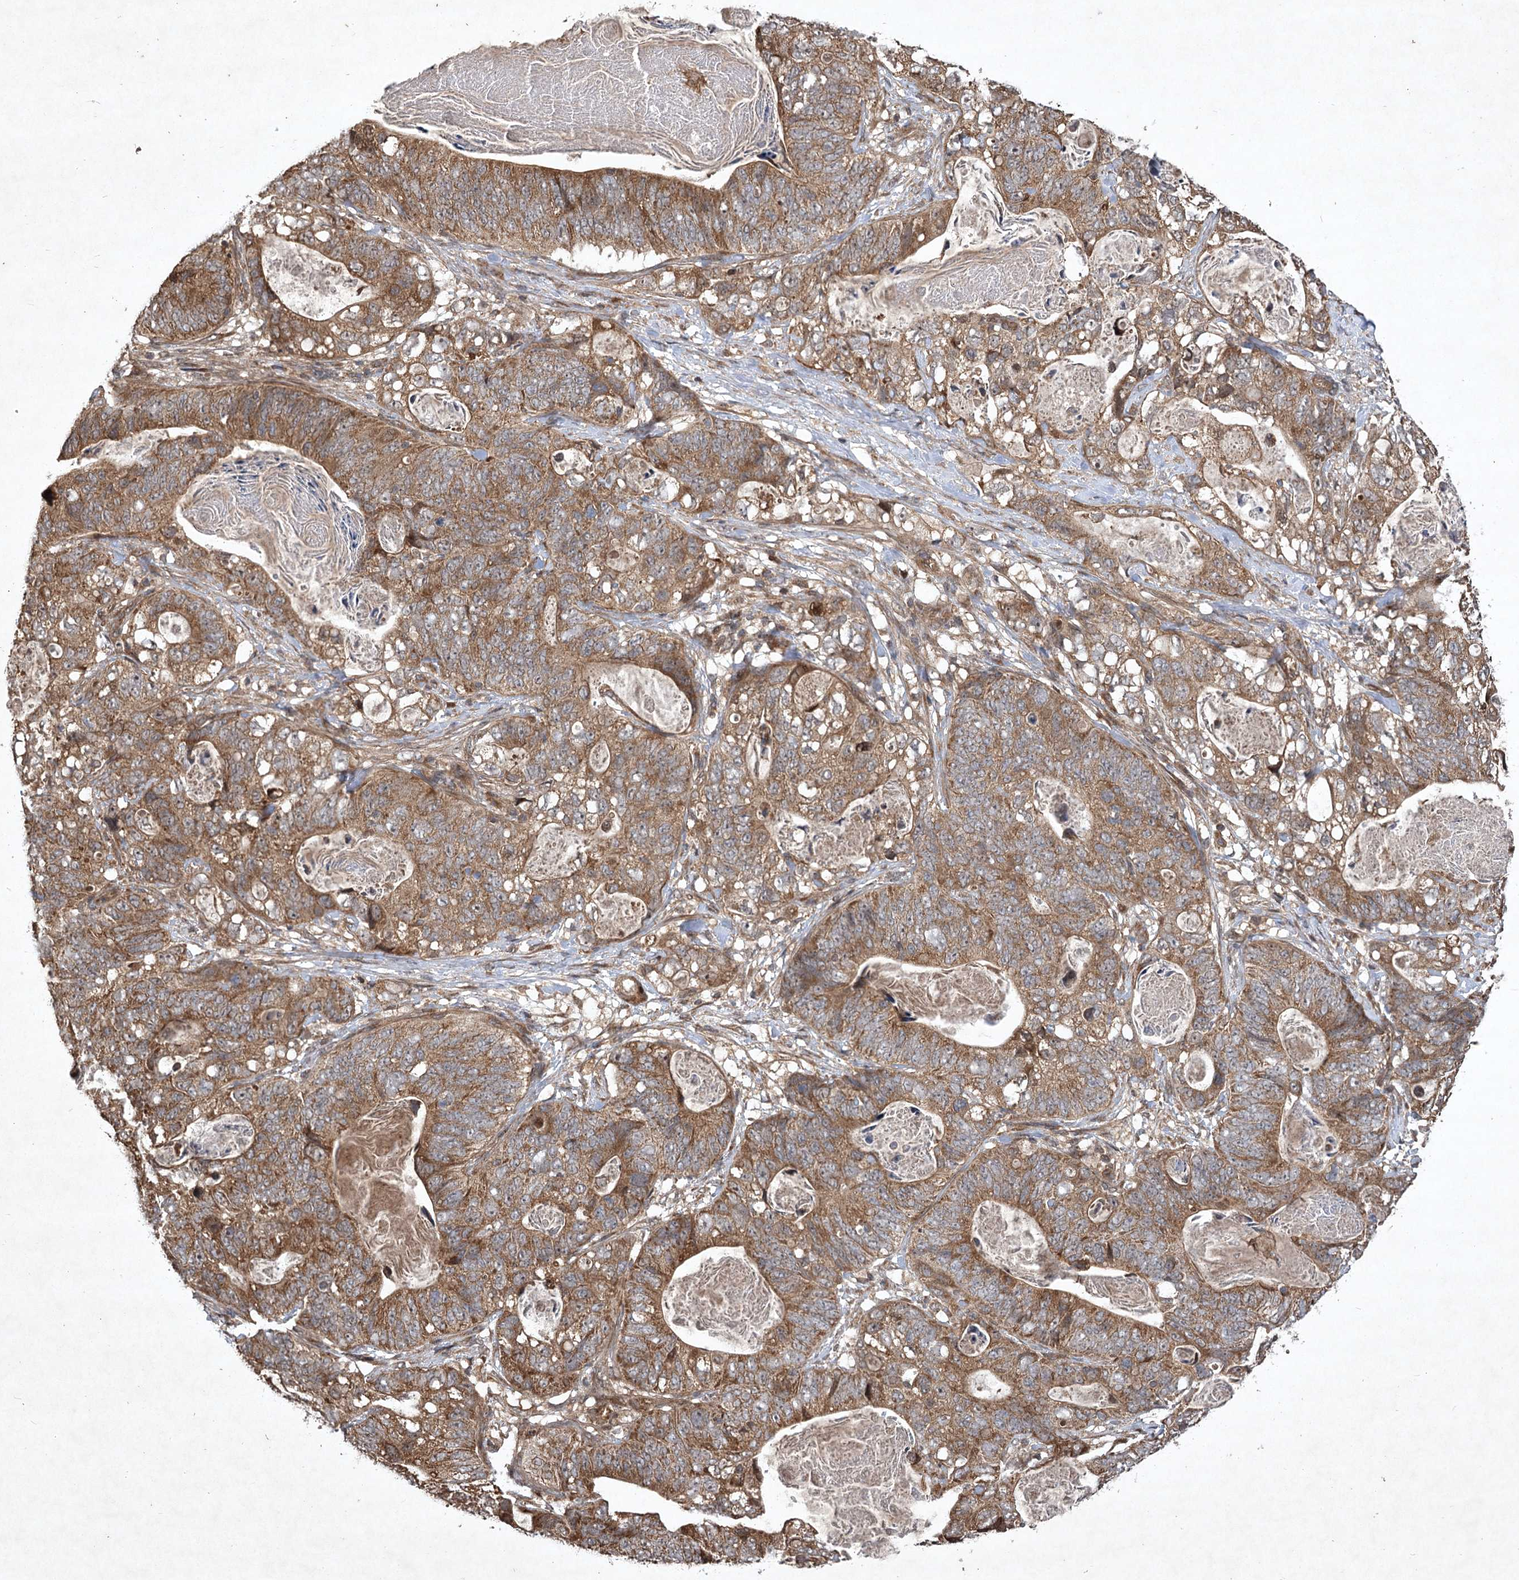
{"staining": {"intensity": "moderate", "quantity": ">75%", "location": "cytoplasmic/membranous"}, "tissue": "stomach cancer", "cell_type": "Tumor cells", "image_type": "cancer", "snomed": [{"axis": "morphology", "description": "Normal tissue, NOS"}, {"axis": "morphology", "description": "Adenocarcinoma, NOS"}, {"axis": "topography", "description": "Stomach"}], "caption": "IHC photomicrograph of neoplastic tissue: stomach adenocarcinoma stained using IHC shows medium levels of moderate protein expression localized specifically in the cytoplasmic/membranous of tumor cells, appearing as a cytoplasmic/membranous brown color.", "gene": "INSIG2", "patient": {"sex": "female", "age": 89}}